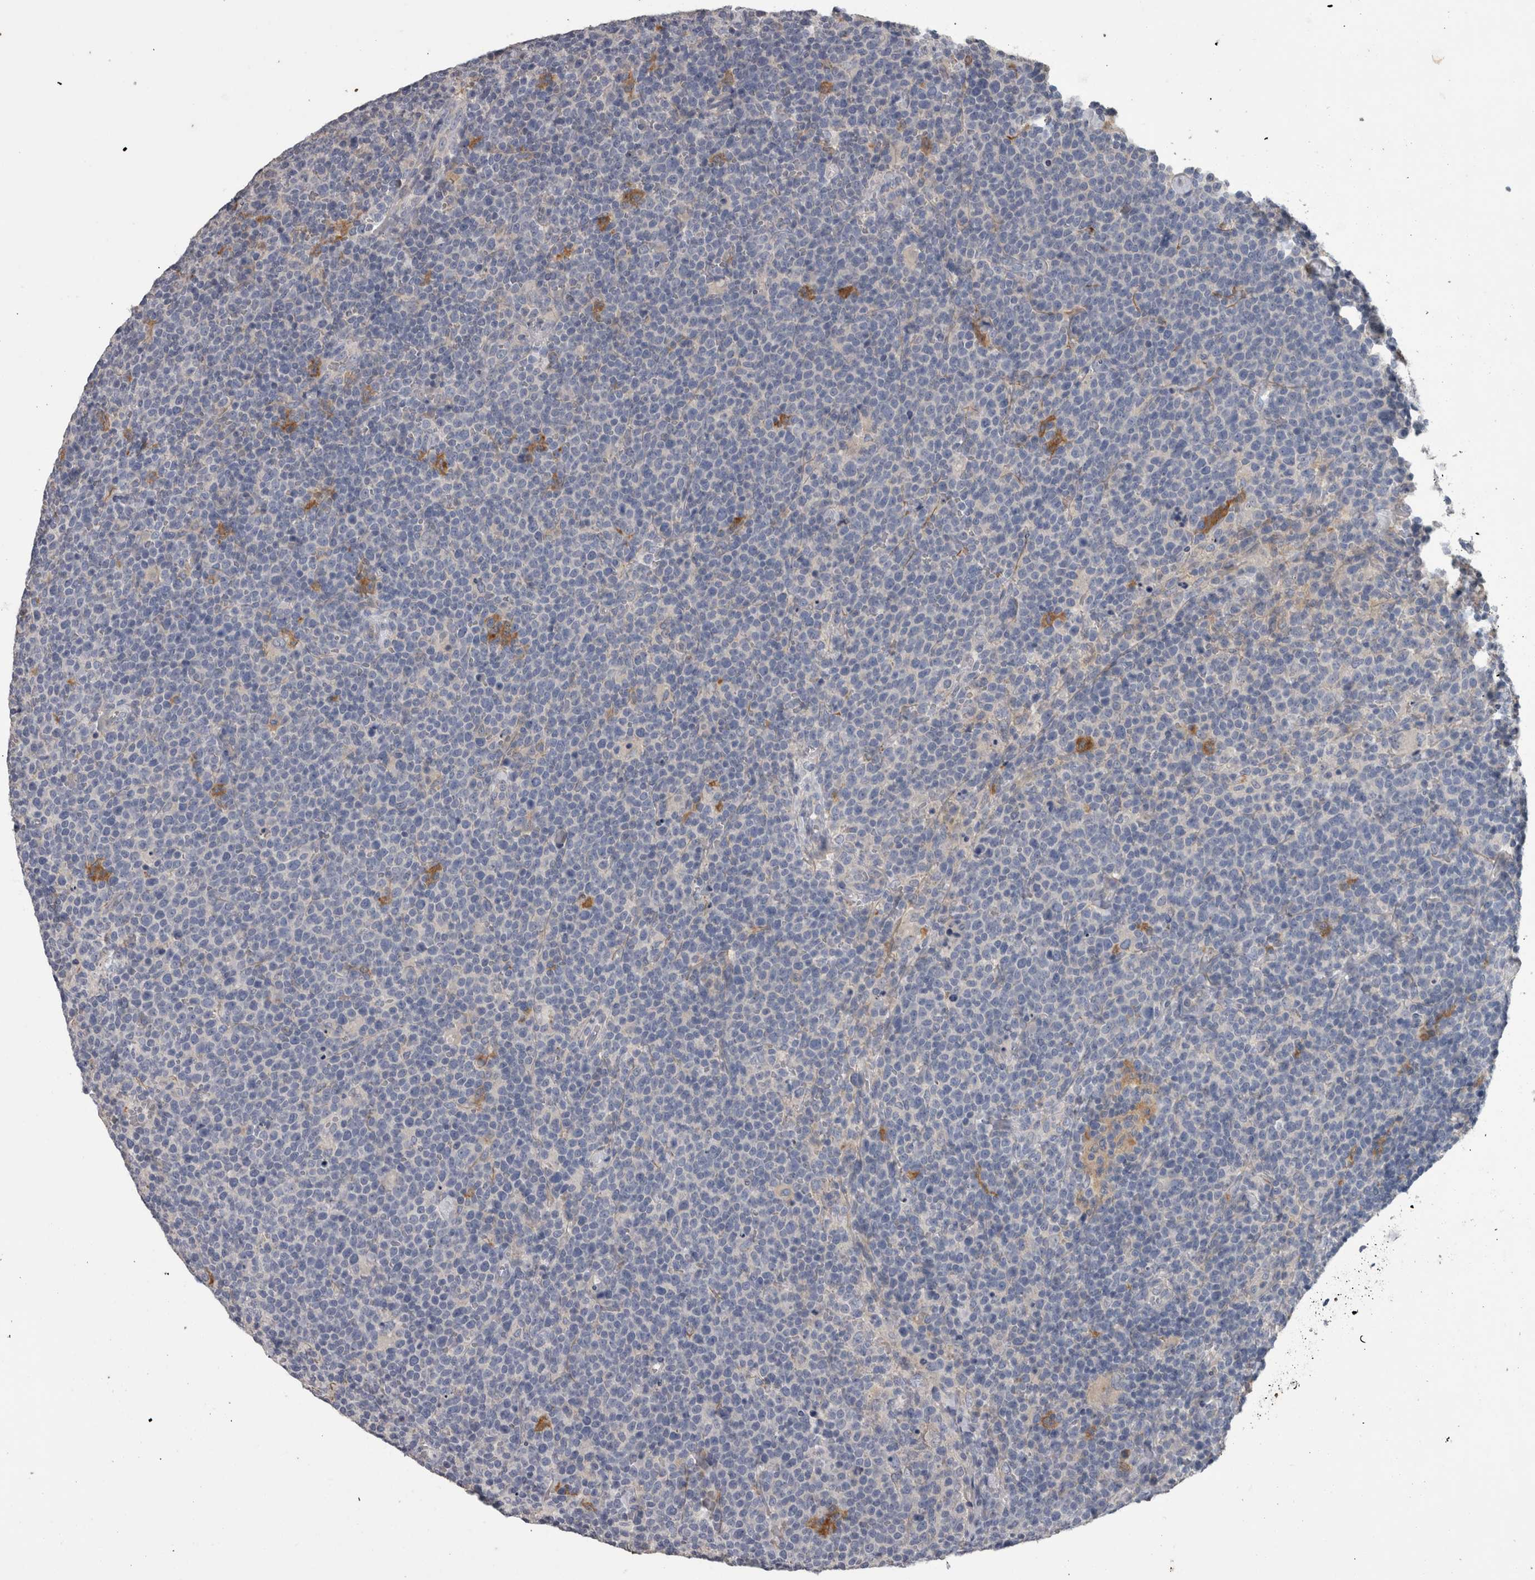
{"staining": {"intensity": "negative", "quantity": "none", "location": "none"}, "tissue": "lymphoma", "cell_type": "Tumor cells", "image_type": "cancer", "snomed": [{"axis": "morphology", "description": "Malignant lymphoma, non-Hodgkin's type, High grade"}, {"axis": "topography", "description": "Lymph node"}], "caption": "Immunohistochemical staining of lymphoma shows no significant staining in tumor cells.", "gene": "EFEMP2", "patient": {"sex": "male", "age": 61}}